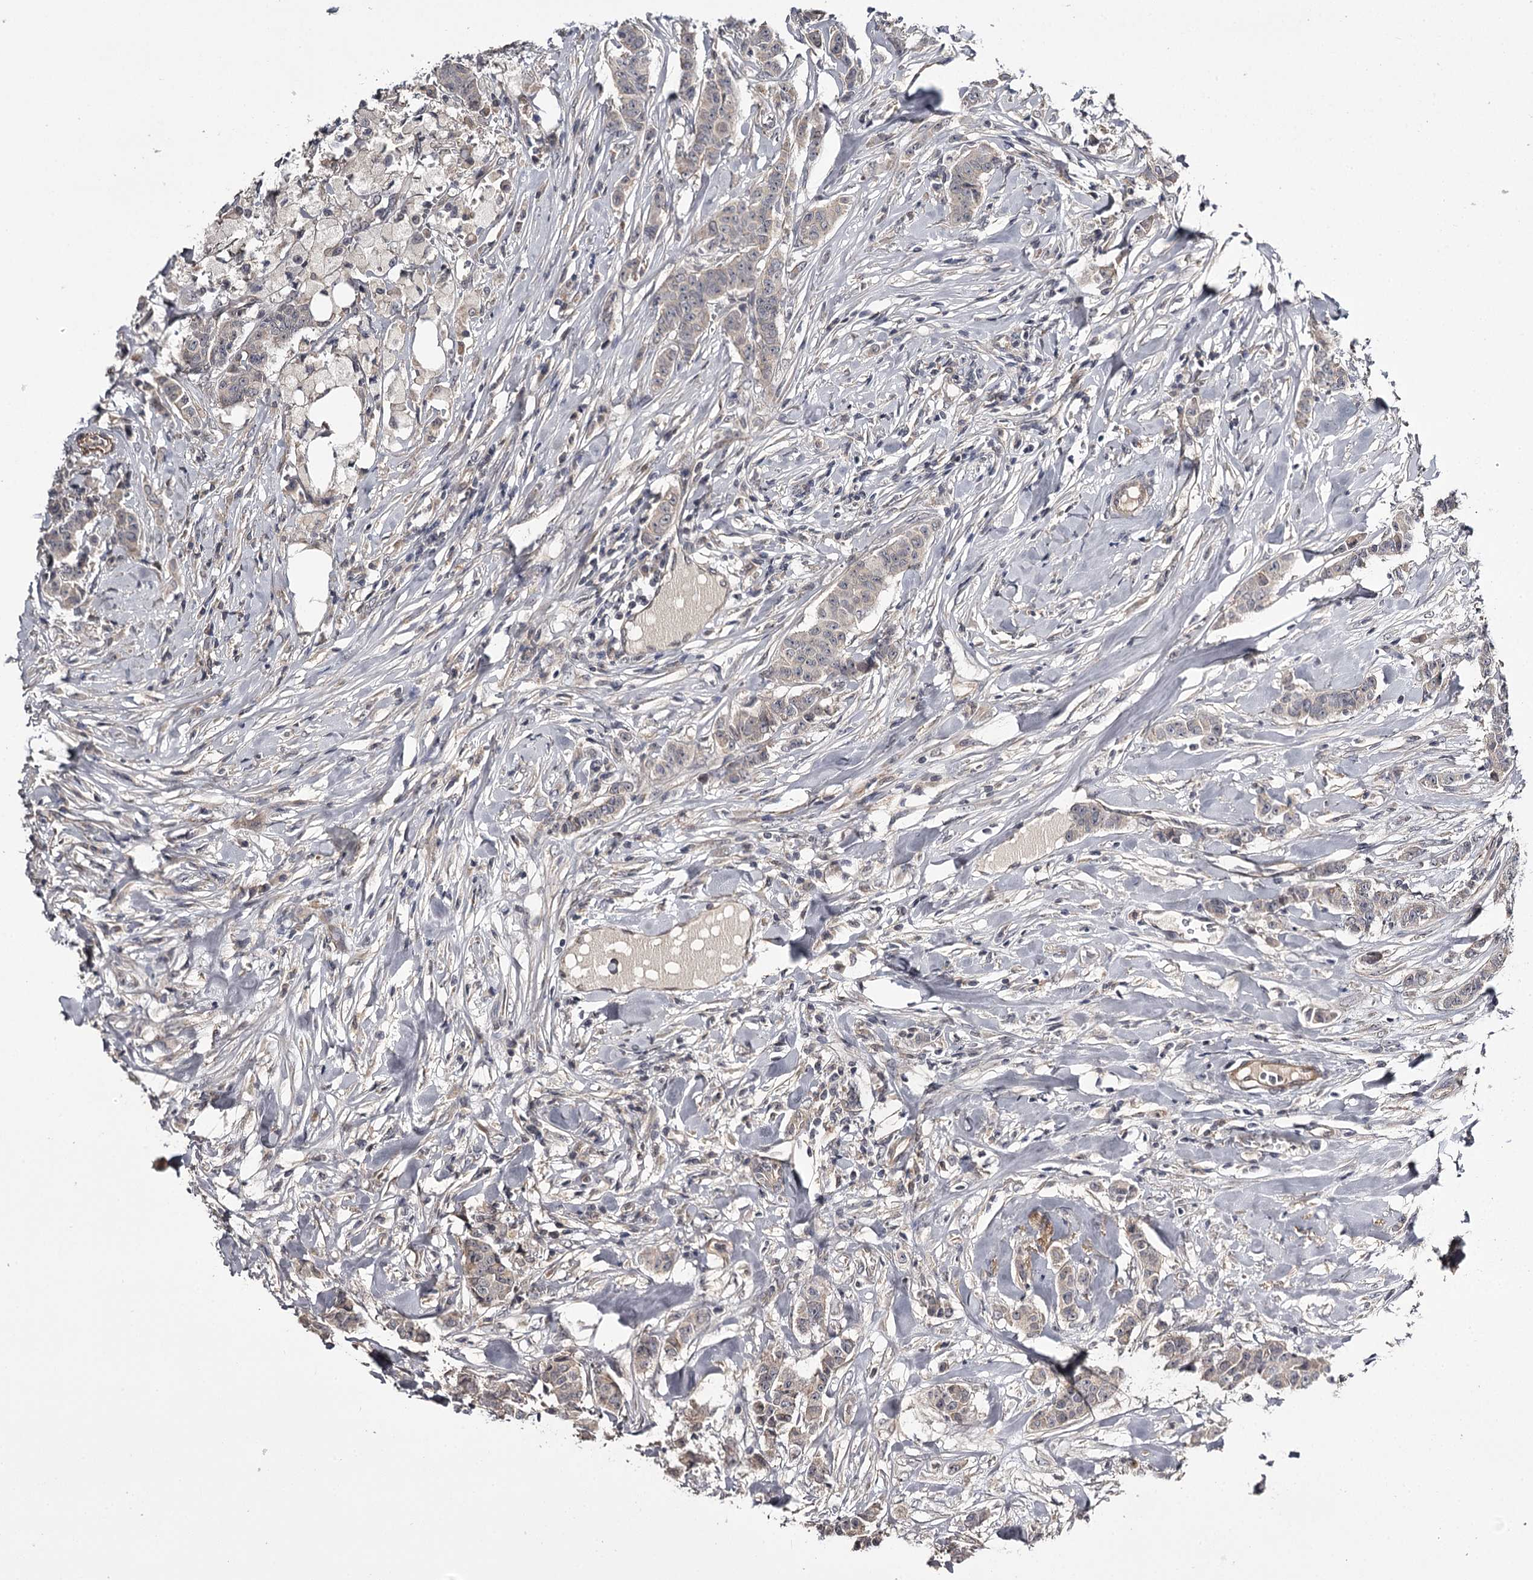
{"staining": {"intensity": "weak", "quantity": "<25%", "location": "cytoplasmic/membranous"}, "tissue": "breast cancer", "cell_type": "Tumor cells", "image_type": "cancer", "snomed": [{"axis": "morphology", "description": "Duct carcinoma"}, {"axis": "topography", "description": "Breast"}], "caption": "Immunohistochemistry (IHC) photomicrograph of breast cancer stained for a protein (brown), which exhibits no positivity in tumor cells.", "gene": "CWF19L2", "patient": {"sex": "female", "age": 40}}